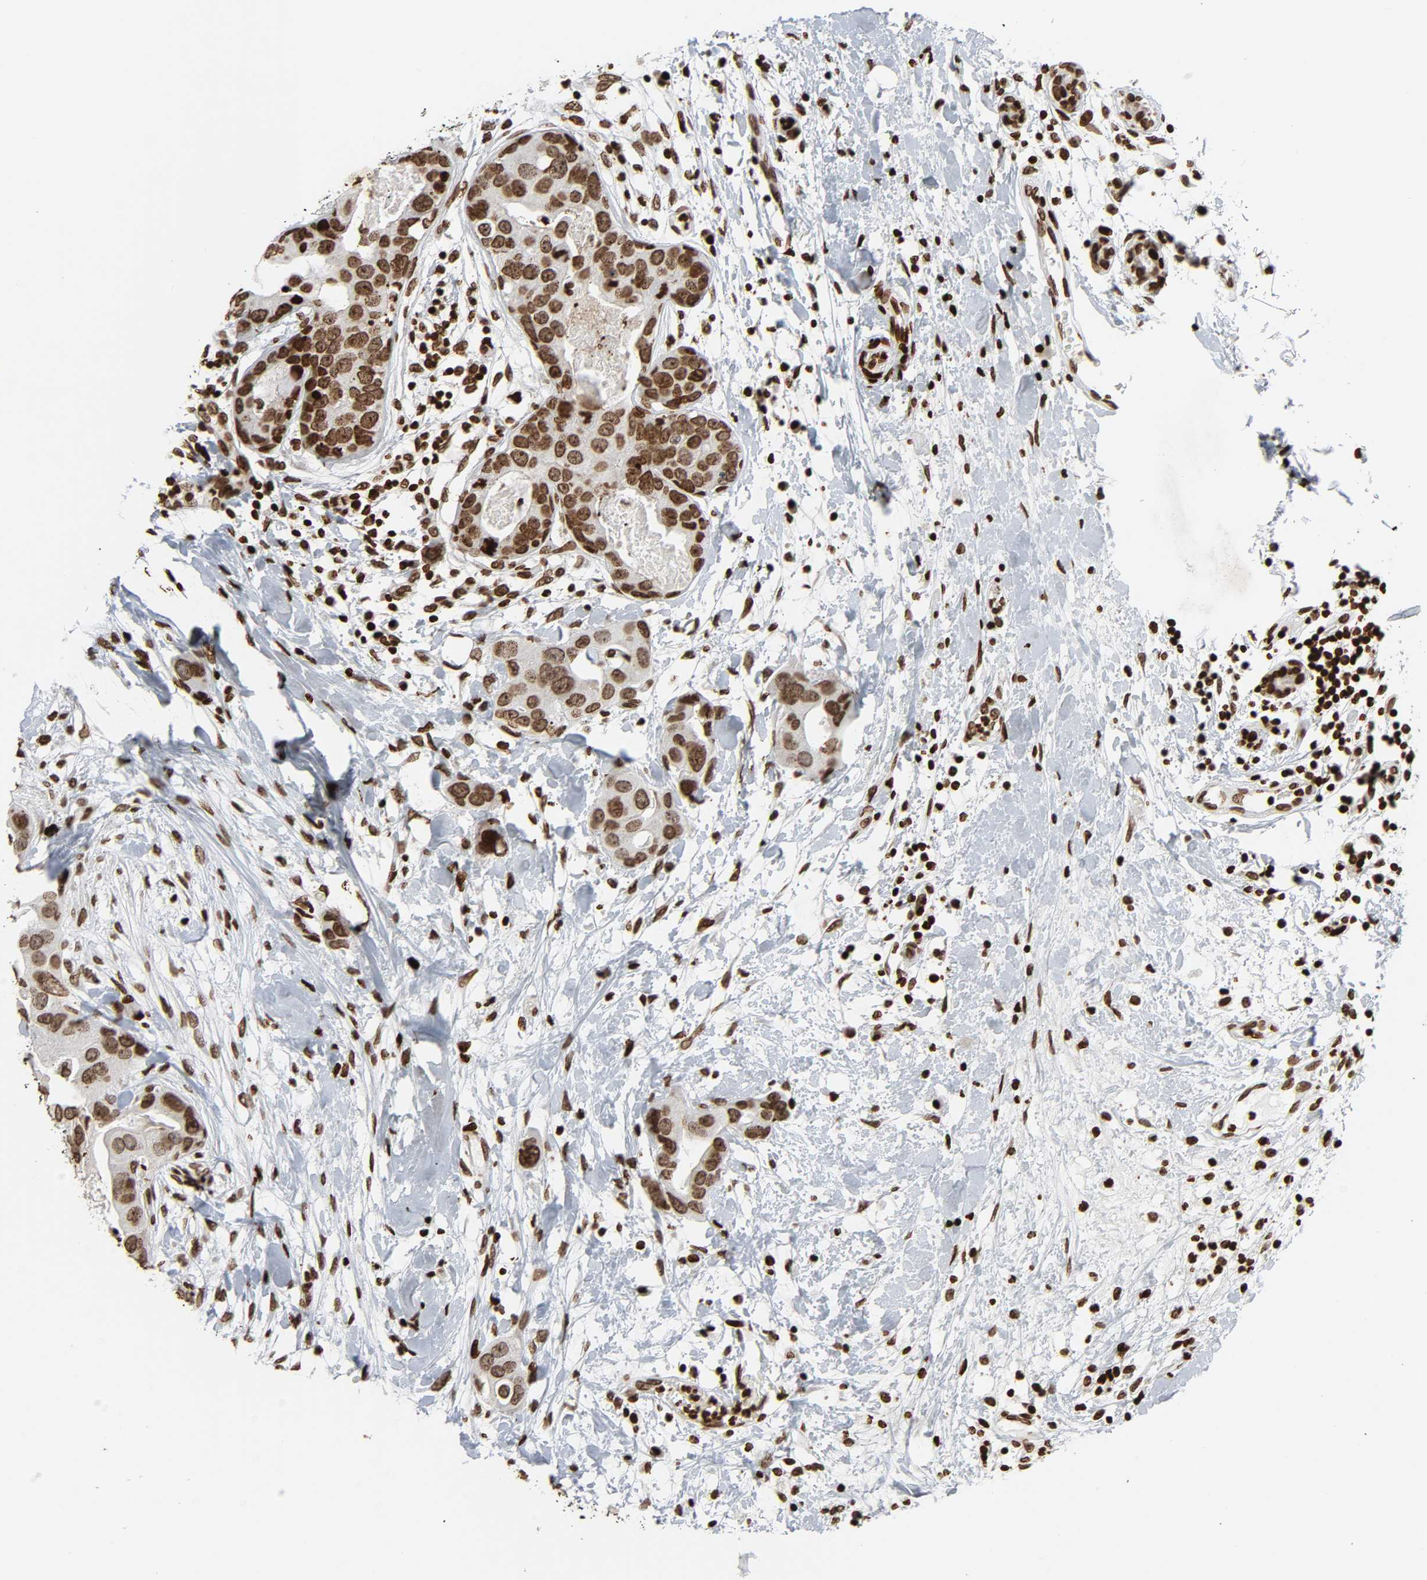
{"staining": {"intensity": "moderate", "quantity": ">75%", "location": "nuclear"}, "tissue": "breast cancer", "cell_type": "Tumor cells", "image_type": "cancer", "snomed": [{"axis": "morphology", "description": "Duct carcinoma"}, {"axis": "topography", "description": "Breast"}], "caption": "Tumor cells show medium levels of moderate nuclear positivity in approximately >75% of cells in human intraductal carcinoma (breast). Nuclei are stained in blue.", "gene": "RXRA", "patient": {"sex": "female", "age": 40}}